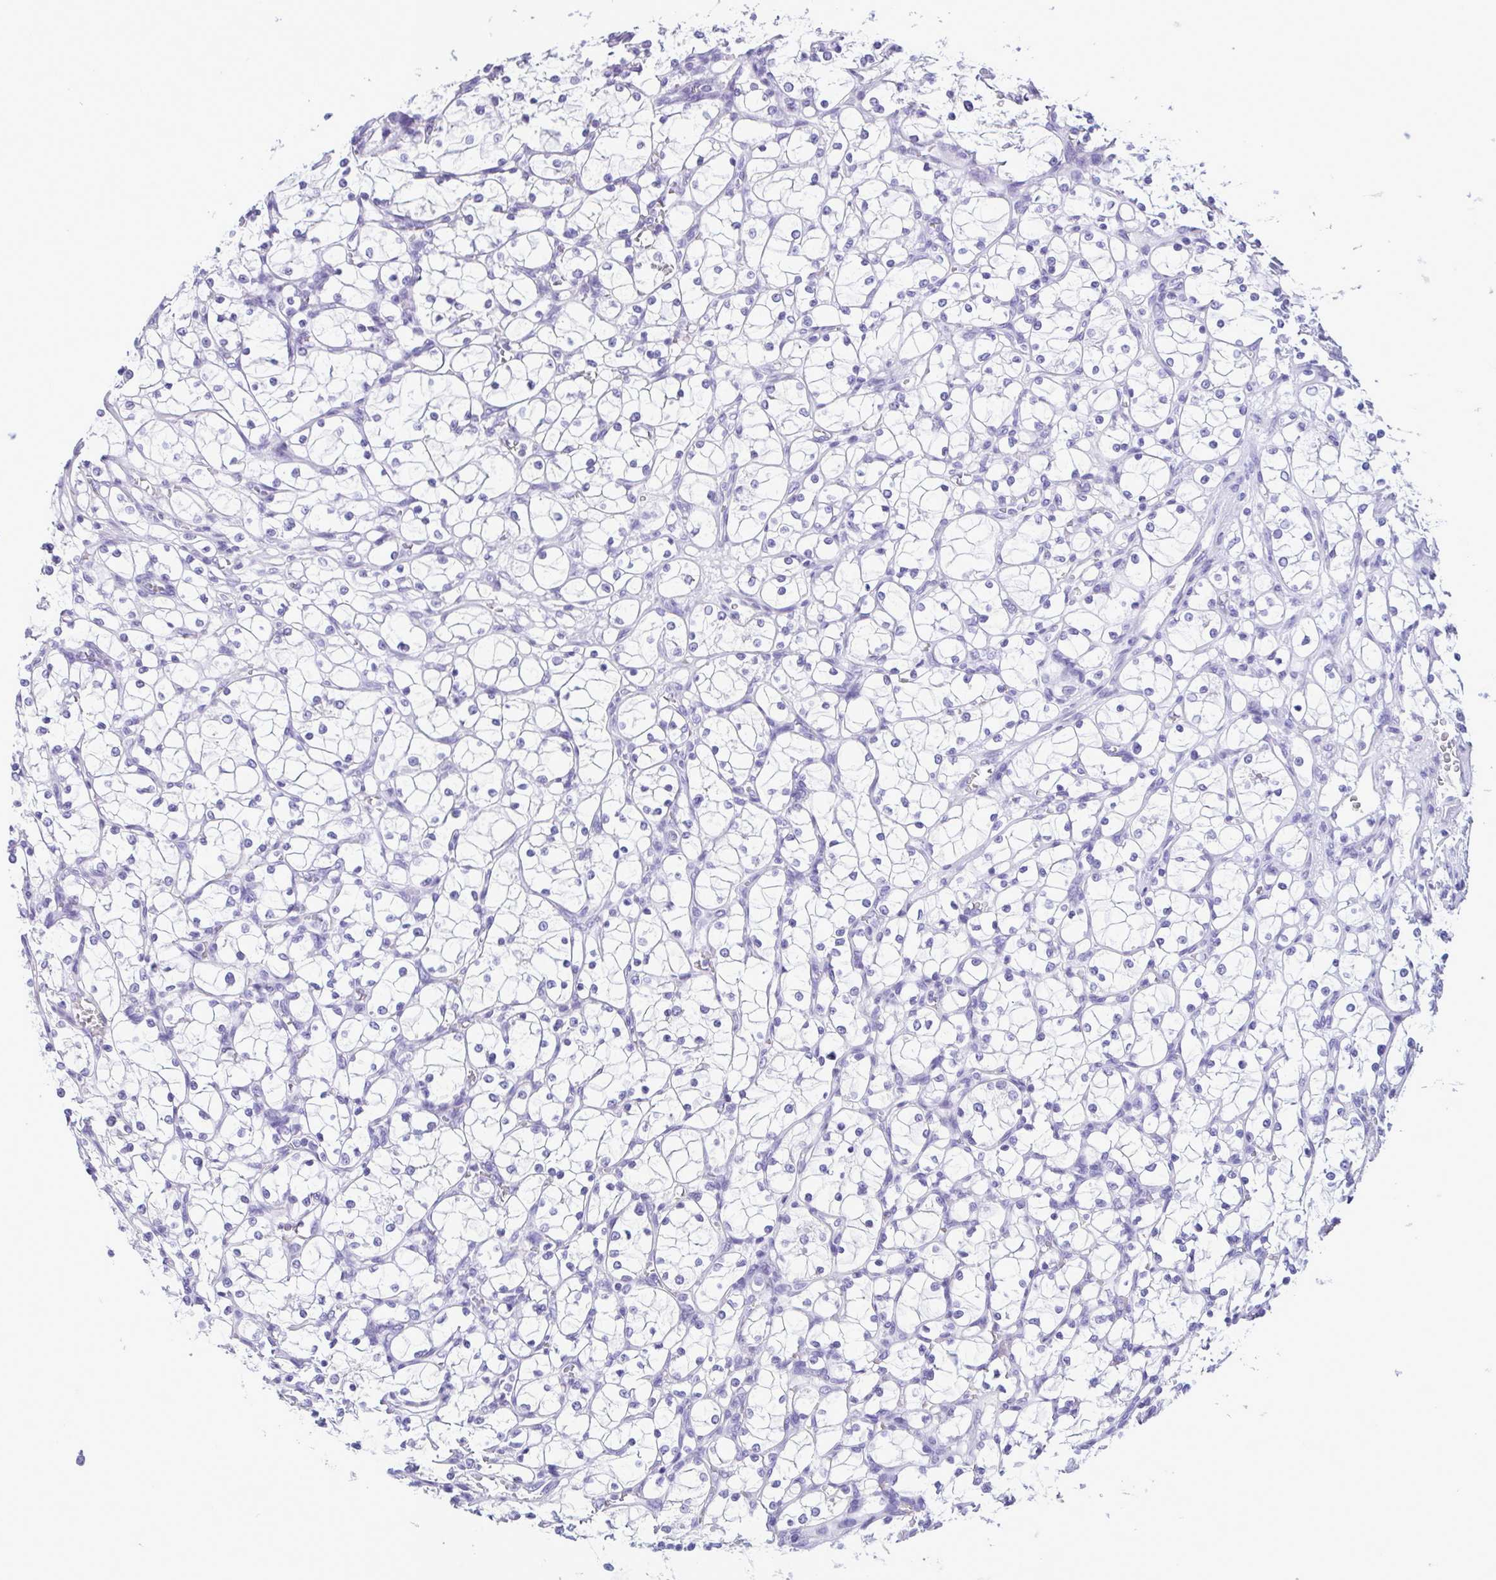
{"staining": {"intensity": "negative", "quantity": "none", "location": "none"}, "tissue": "renal cancer", "cell_type": "Tumor cells", "image_type": "cancer", "snomed": [{"axis": "morphology", "description": "Adenocarcinoma, NOS"}, {"axis": "topography", "description": "Kidney"}], "caption": "This is a micrograph of IHC staining of renal cancer, which shows no positivity in tumor cells. (Stains: DAB (3,3'-diaminobenzidine) IHC with hematoxylin counter stain, Microscopy: brightfield microscopy at high magnification).", "gene": "CBY2", "patient": {"sex": "female", "age": 69}}